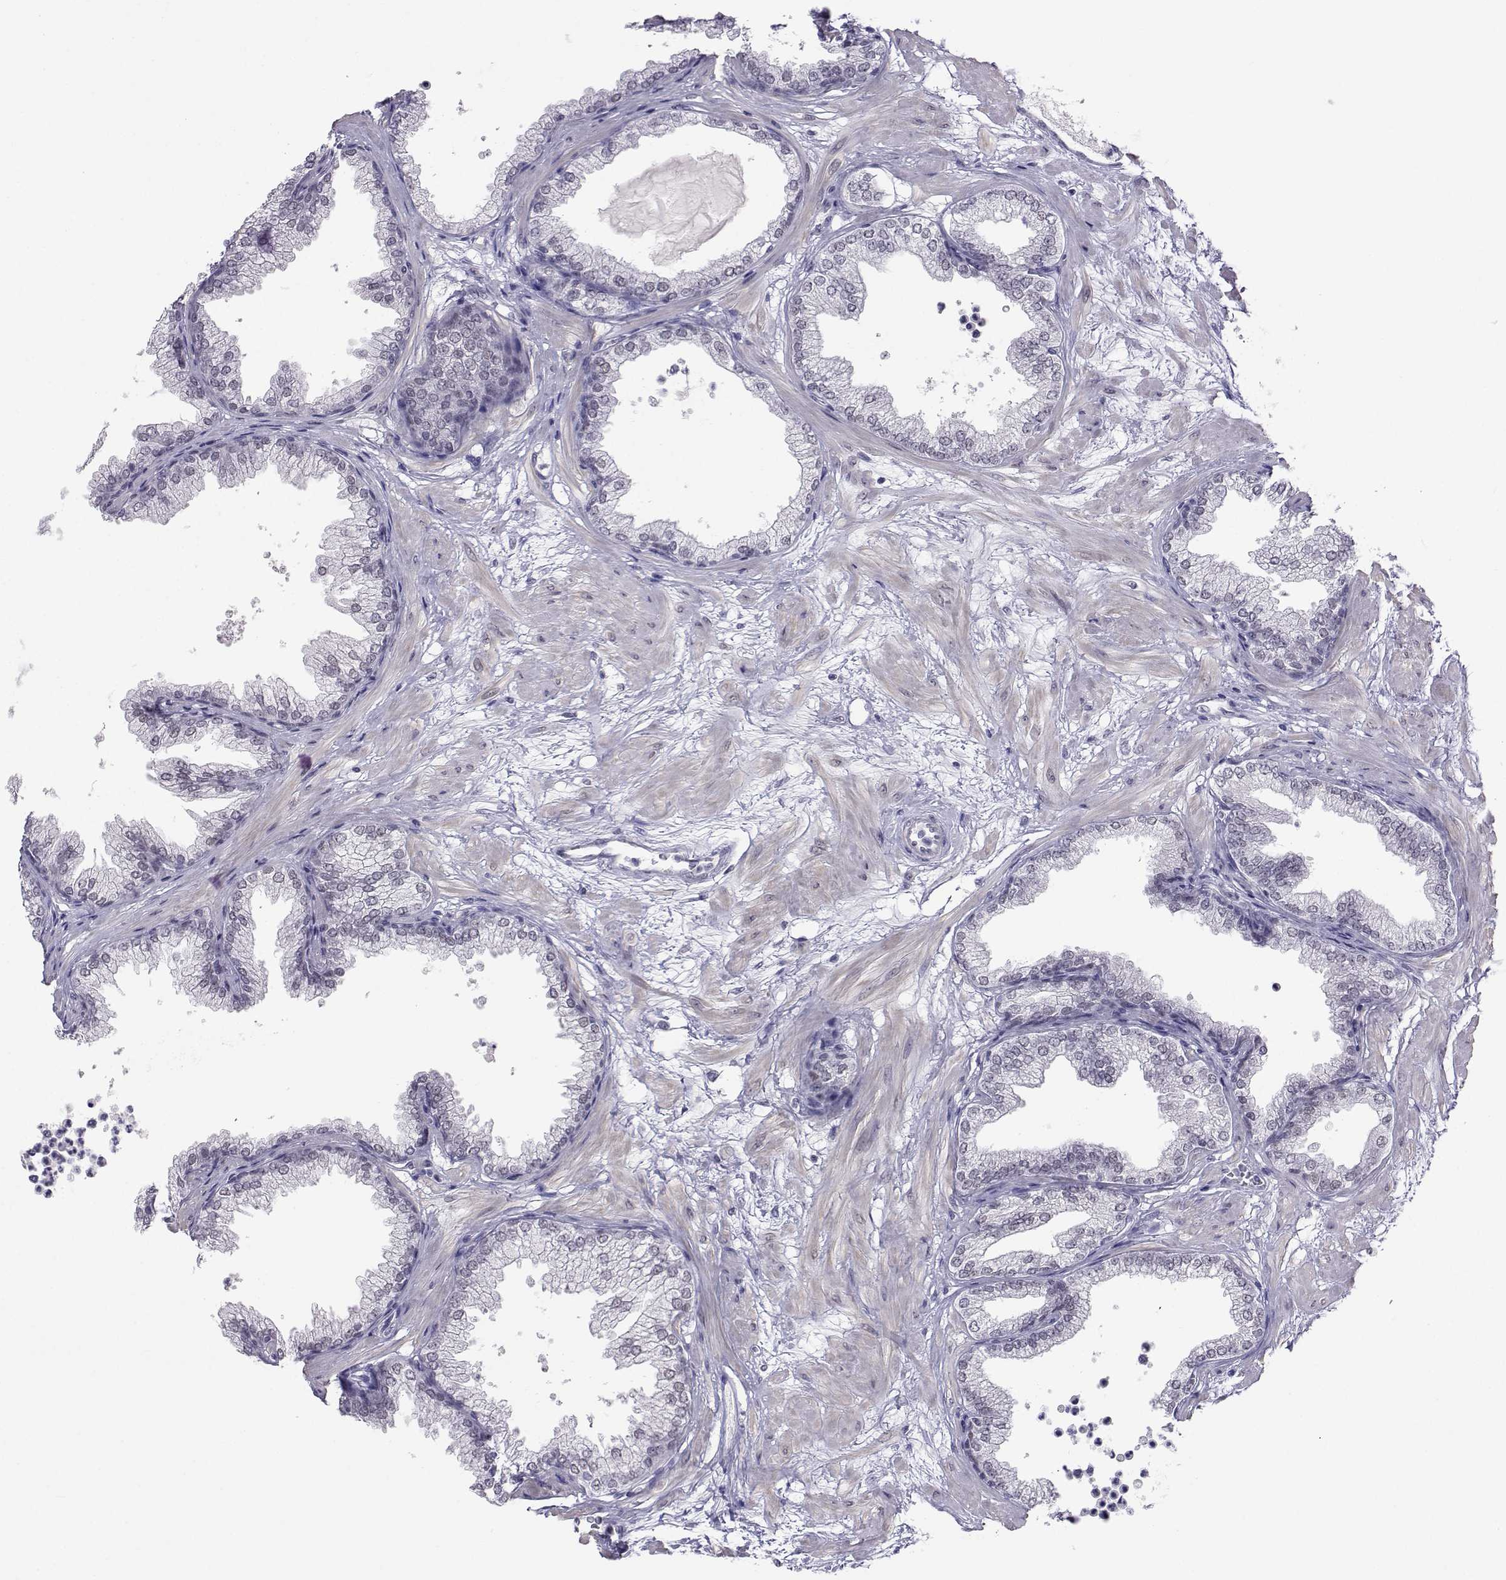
{"staining": {"intensity": "weak", "quantity": "<25%", "location": "nuclear"}, "tissue": "prostate", "cell_type": "Glandular cells", "image_type": "normal", "snomed": [{"axis": "morphology", "description": "Normal tissue, NOS"}, {"axis": "topography", "description": "Prostate"}], "caption": "Immunohistochemistry (IHC) micrograph of unremarkable human prostate stained for a protein (brown), which demonstrates no positivity in glandular cells. (Brightfield microscopy of DAB (3,3'-diaminobenzidine) immunohistochemistry (IHC) at high magnification).", "gene": "MED26", "patient": {"sex": "male", "age": 37}}